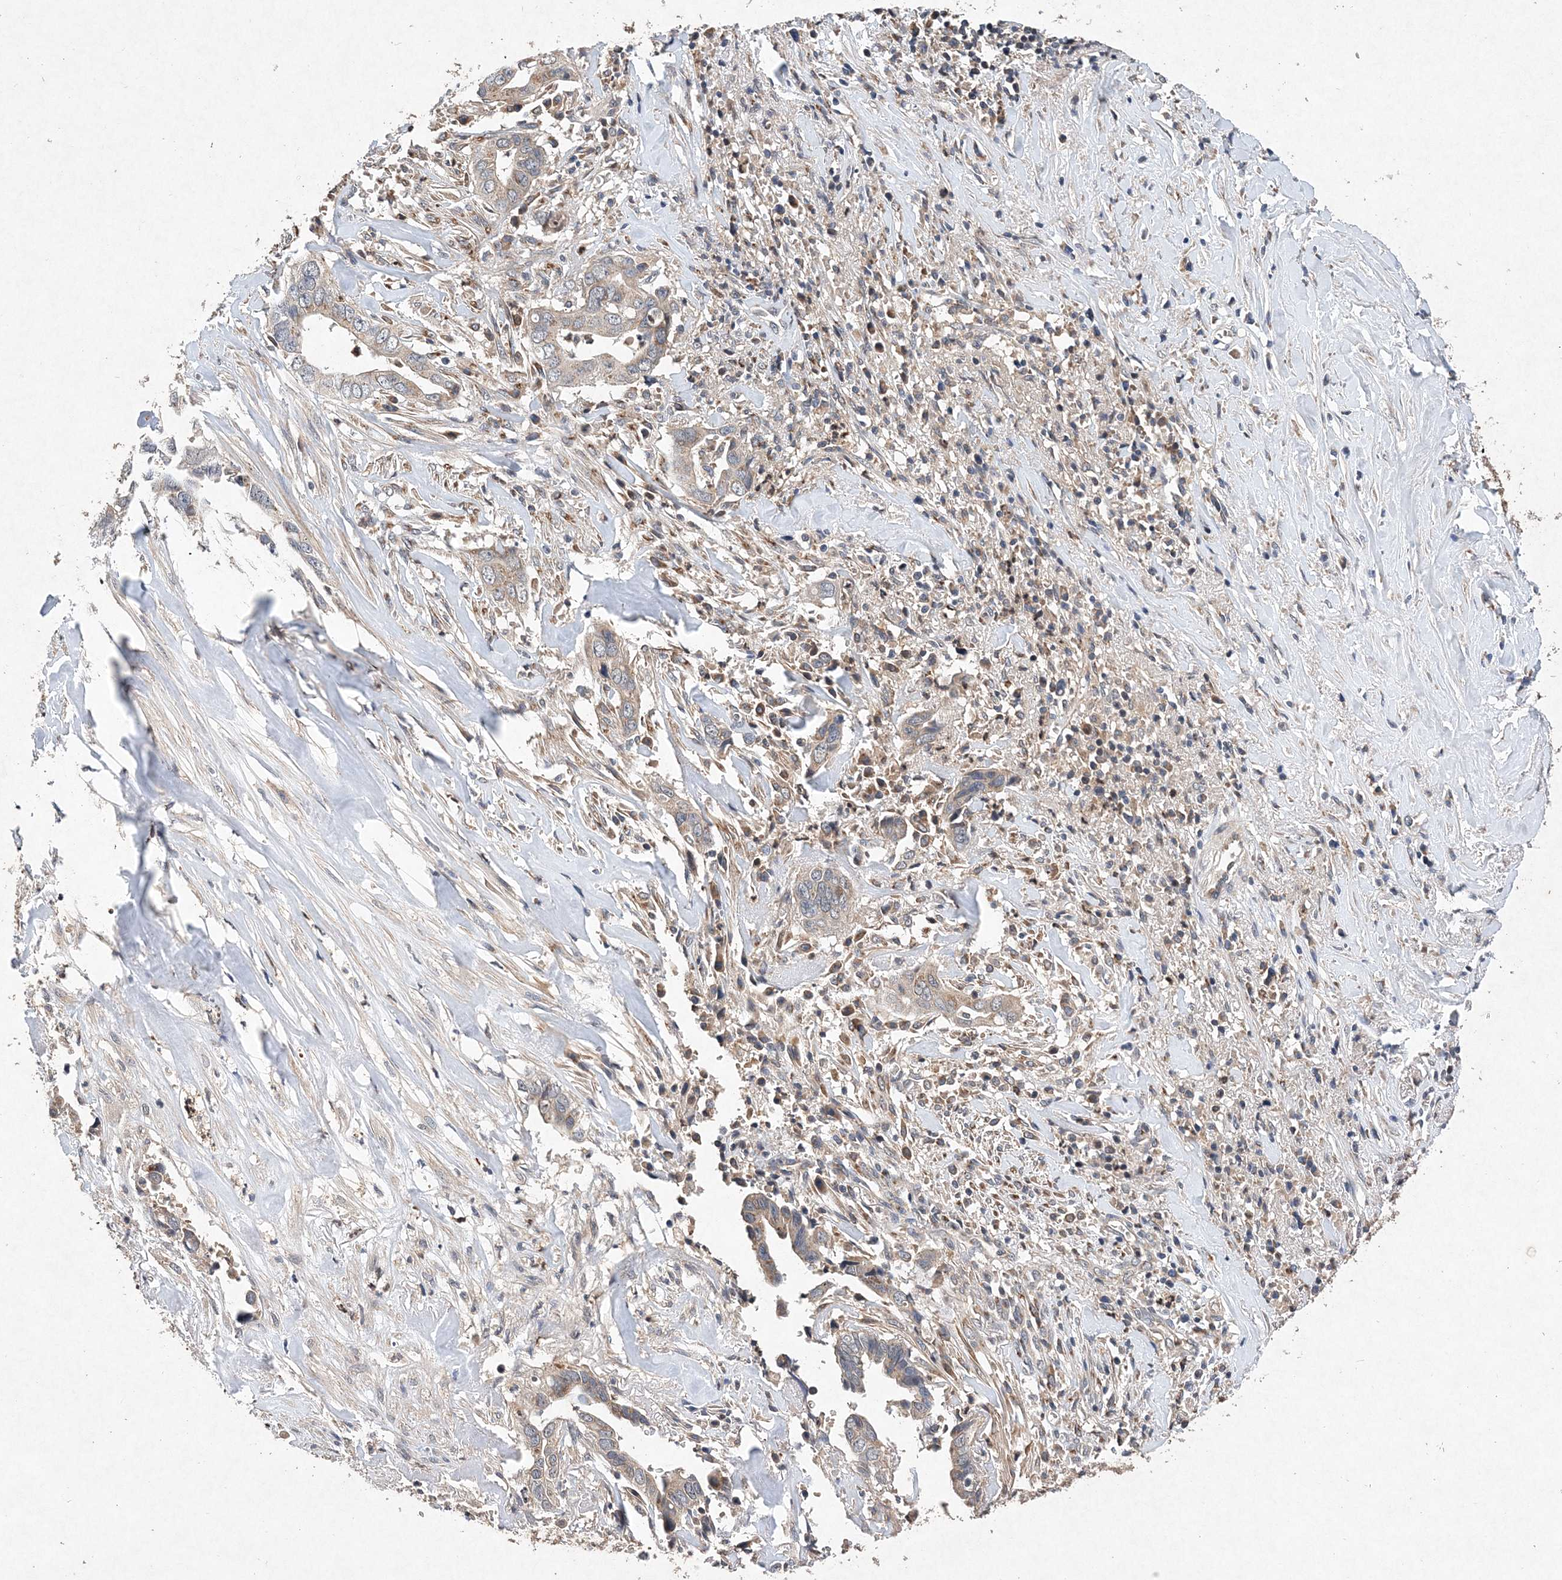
{"staining": {"intensity": "weak", "quantity": "<25%", "location": "cytoplasmic/membranous"}, "tissue": "liver cancer", "cell_type": "Tumor cells", "image_type": "cancer", "snomed": [{"axis": "morphology", "description": "Cholangiocarcinoma"}, {"axis": "topography", "description": "Liver"}], "caption": "A micrograph of human liver cancer (cholangiocarcinoma) is negative for staining in tumor cells.", "gene": "PROSER1", "patient": {"sex": "female", "age": 79}}